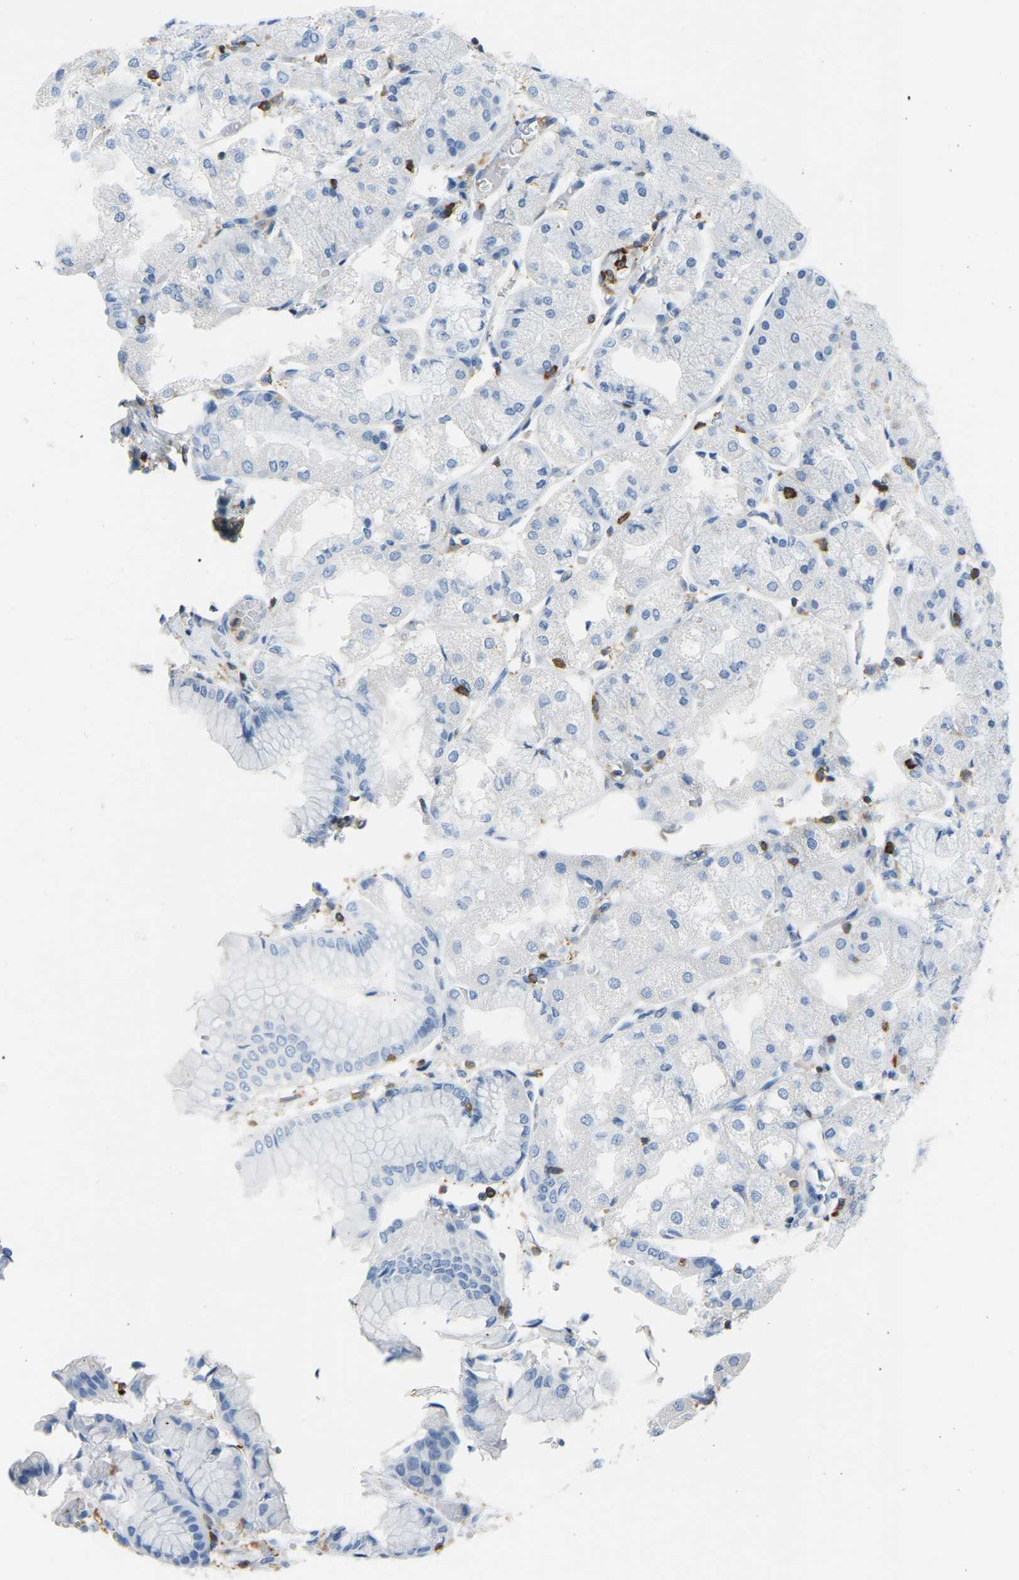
{"staining": {"intensity": "negative", "quantity": "none", "location": "none"}, "tissue": "stomach", "cell_type": "Glandular cells", "image_type": "normal", "snomed": [{"axis": "morphology", "description": "Normal tissue, NOS"}, {"axis": "topography", "description": "Stomach, upper"}], "caption": "High power microscopy micrograph of an immunohistochemistry (IHC) photomicrograph of benign stomach, revealing no significant staining in glandular cells.", "gene": "ARHGAP45", "patient": {"sex": "male", "age": 72}}